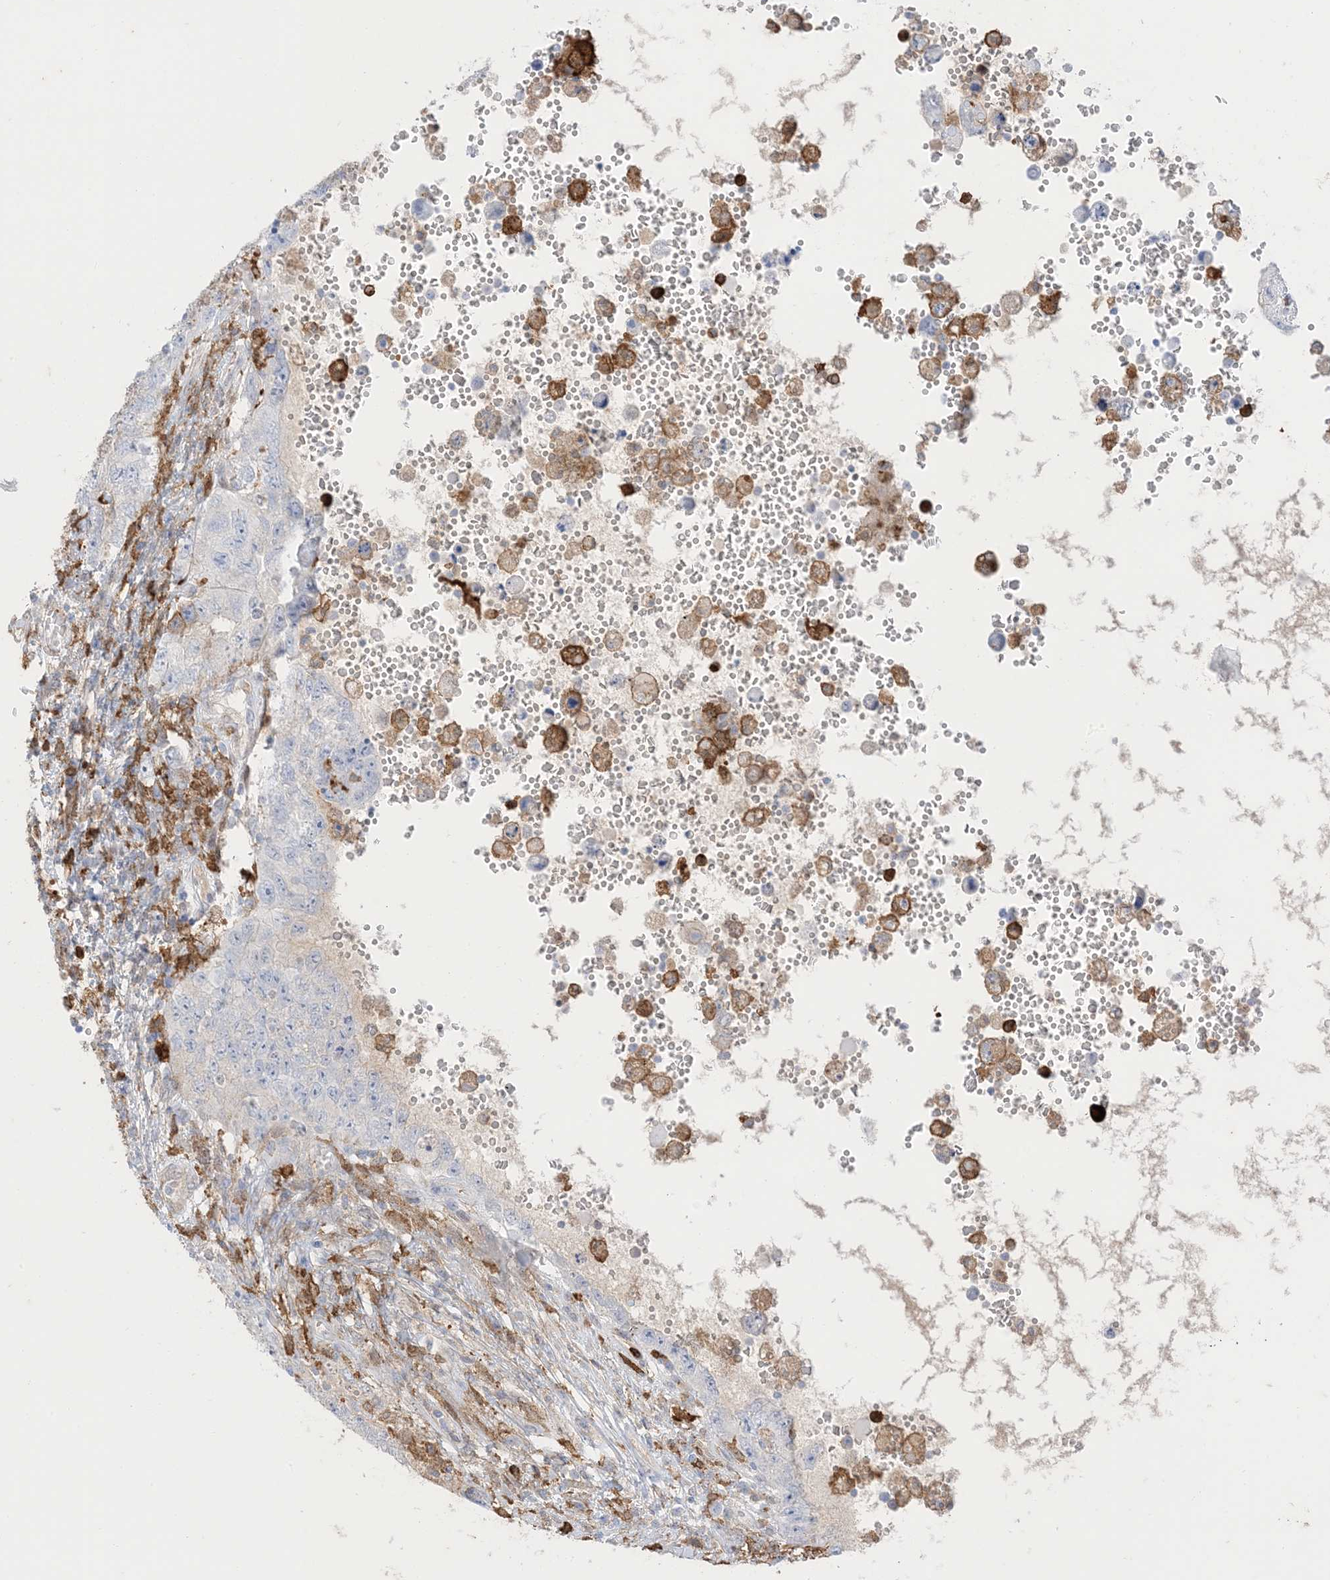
{"staining": {"intensity": "negative", "quantity": "none", "location": "none"}, "tissue": "testis cancer", "cell_type": "Tumor cells", "image_type": "cancer", "snomed": [{"axis": "morphology", "description": "Carcinoma, Embryonal, NOS"}, {"axis": "topography", "description": "Testis"}], "caption": "Tumor cells show no significant positivity in testis embryonal carcinoma.", "gene": "GSN", "patient": {"sex": "male", "age": 26}}